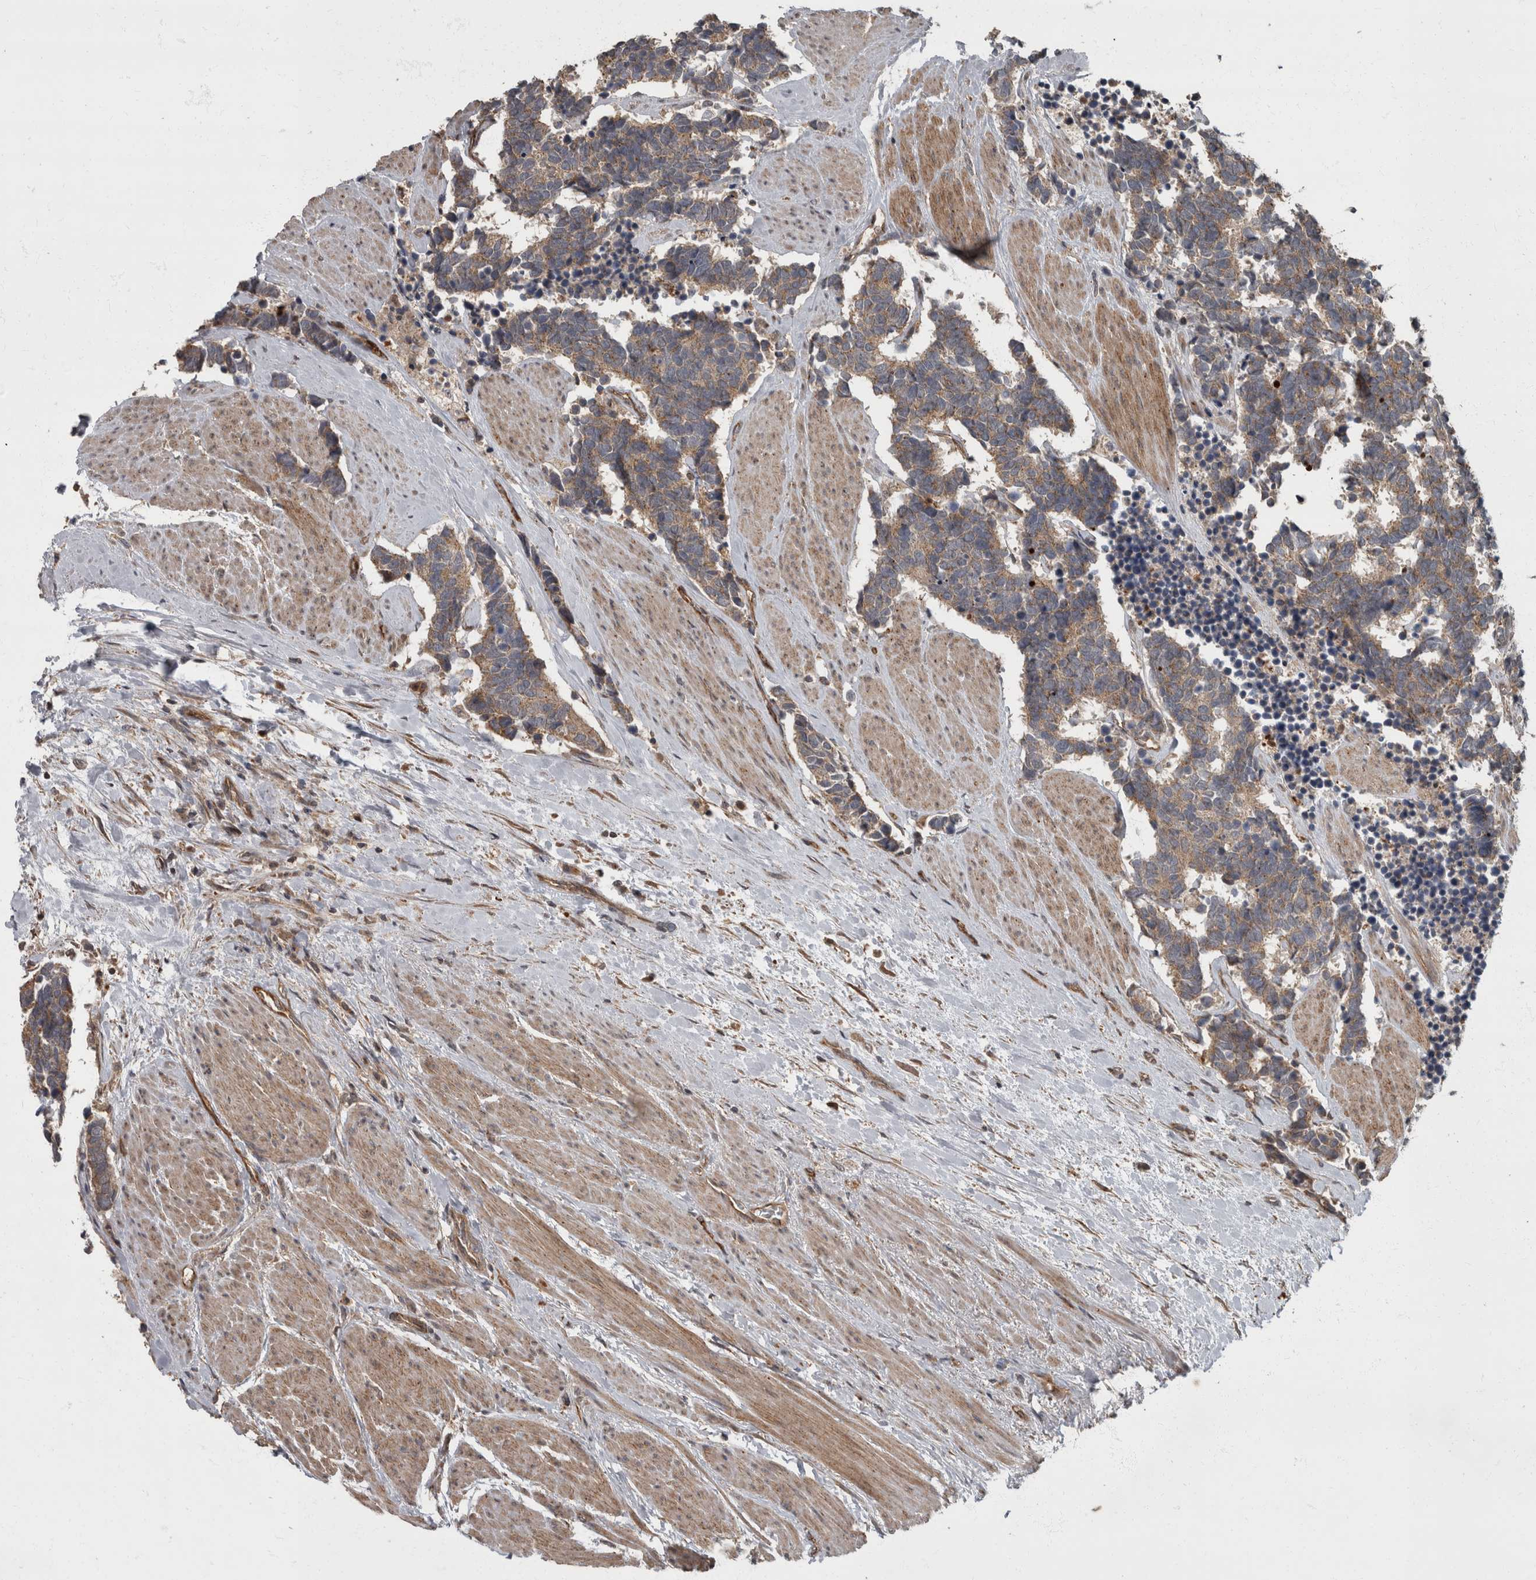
{"staining": {"intensity": "weak", "quantity": ">75%", "location": "cytoplasmic/membranous"}, "tissue": "carcinoid", "cell_type": "Tumor cells", "image_type": "cancer", "snomed": [{"axis": "morphology", "description": "Carcinoma, NOS"}, {"axis": "morphology", "description": "Carcinoid, malignant, NOS"}, {"axis": "topography", "description": "Urinary bladder"}], "caption": "Immunohistochemistry (IHC) histopathology image of neoplastic tissue: human carcinoma stained using immunohistochemistry (IHC) reveals low levels of weak protein expression localized specifically in the cytoplasmic/membranous of tumor cells, appearing as a cytoplasmic/membranous brown color.", "gene": "VEGFD", "patient": {"sex": "male", "age": 57}}